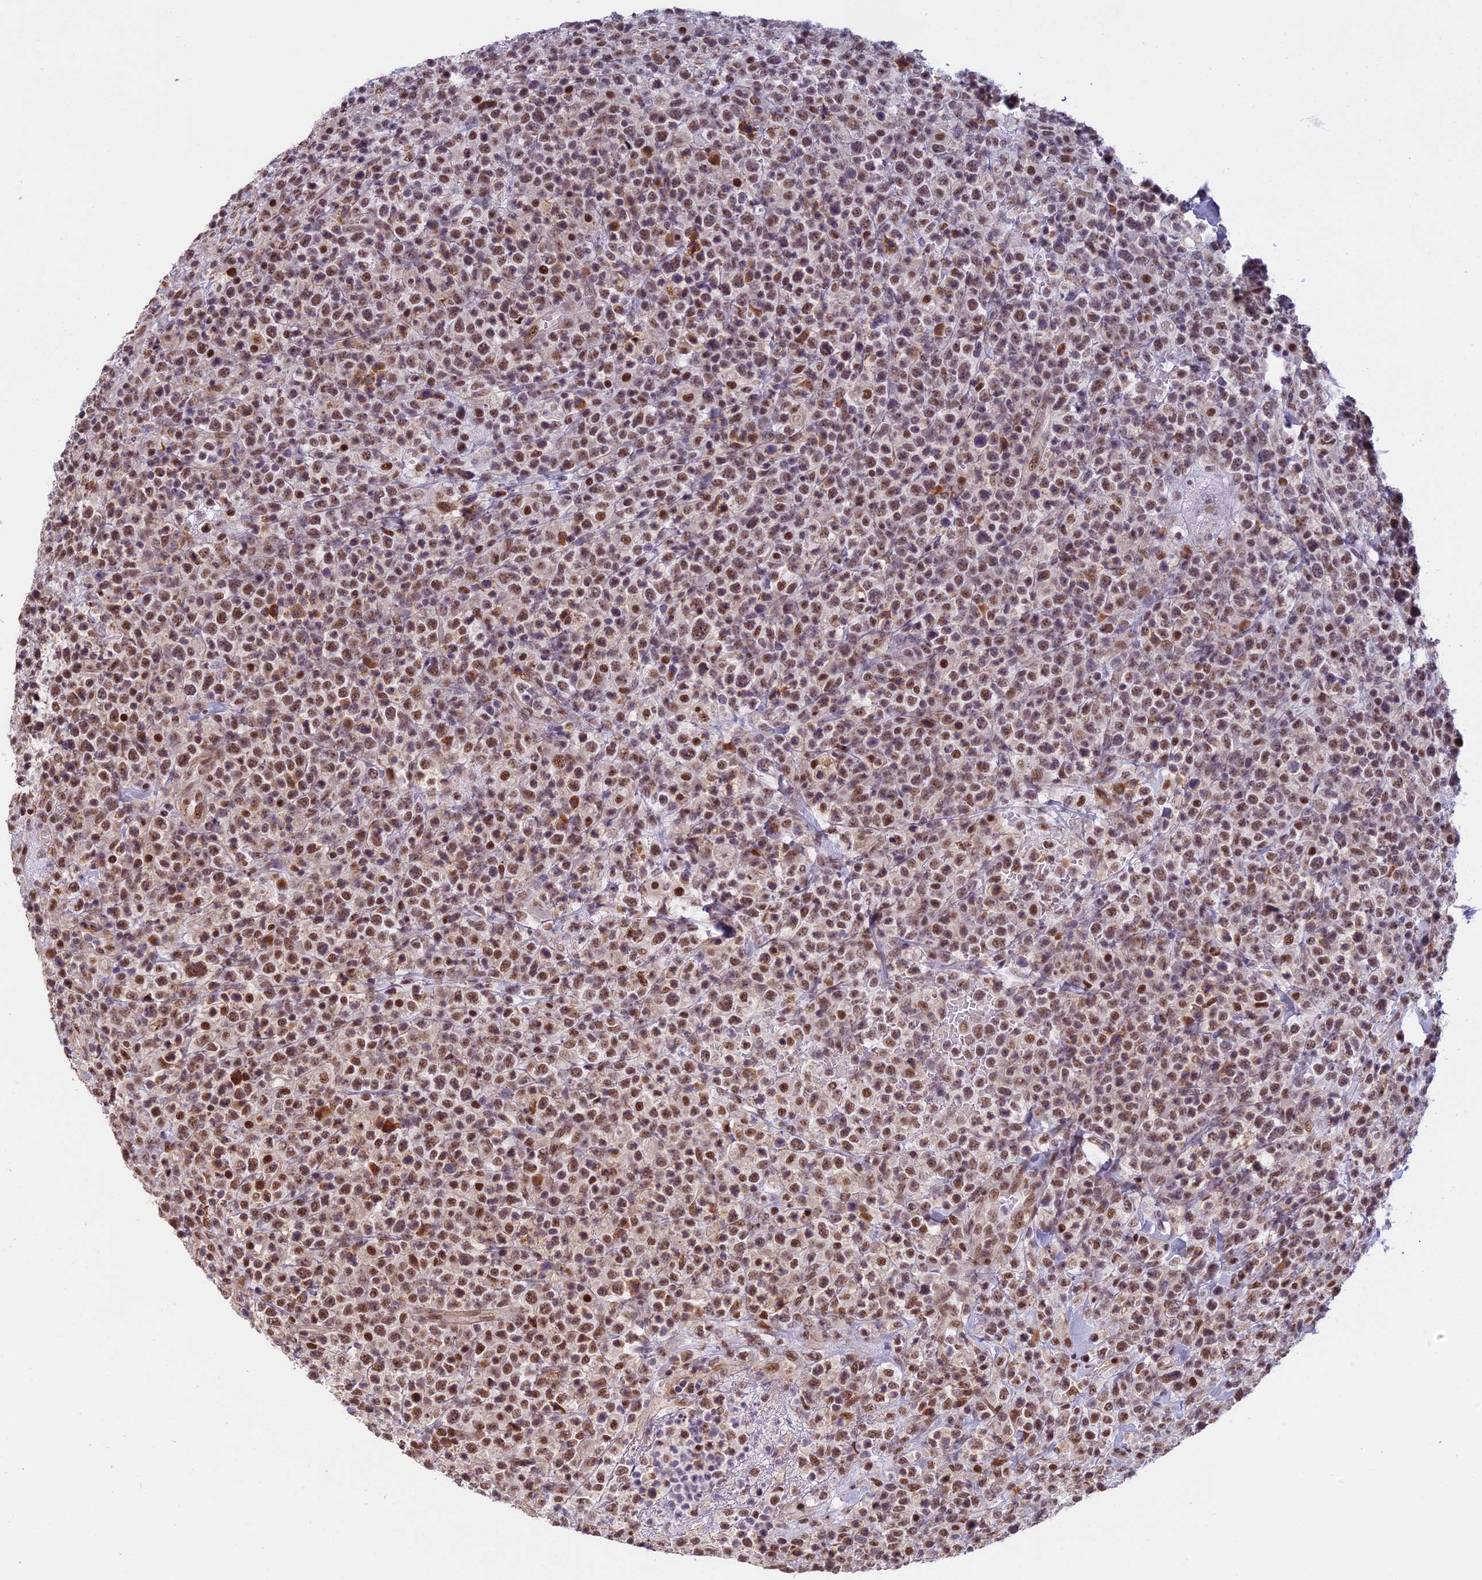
{"staining": {"intensity": "moderate", "quantity": ">75%", "location": "nuclear"}, "tissue": "lymphoma", "cell_type": "Tumor cells", "image_type": "cancer", "snomed": [{"axis": "morphology", "description": "Malignant lymphoma, non-Hodgkin's type, High grade"}, {"axis": "topography", "description": "Colon"}], "caption": "Tumor cells reveal moderate nuclear expression in approximately >75% of cells in lymphoma.", "gene": "MORF4L1", "patient": {"sex": "female", "age": 53}}